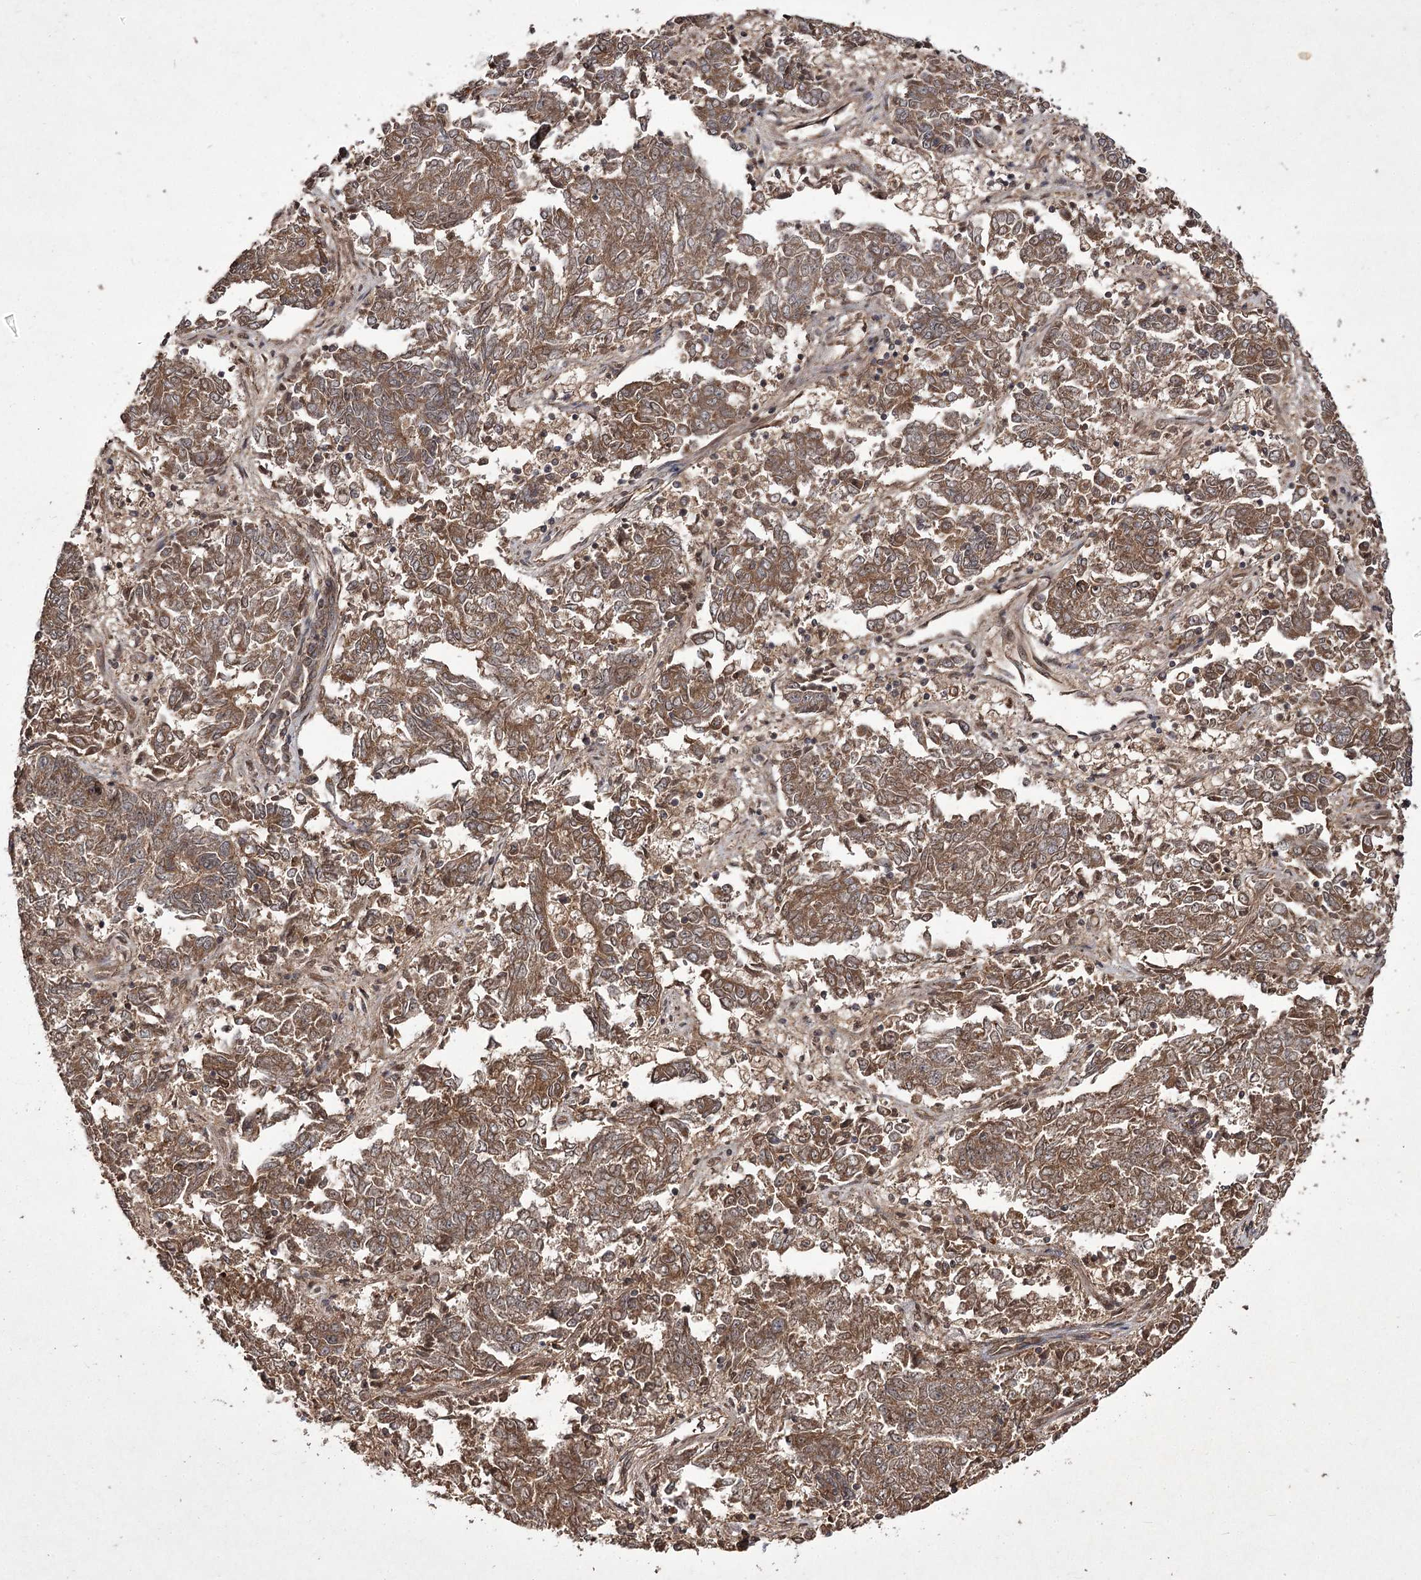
{"staining": {"intensity": "moderate", "quantity": ">75%", "location": "cytoplasmic/membranous"}, "tissue": "endometrial cancer", "cell_type": "Tumor cells", "image_type": "cancer", "snomed": [{"axis": "morphology", "description": "Adenocarcinoma, NOS"}, {"axis": "topography", "description": "Endometrium"}], "caption": "A brown stain highlights moderate cytoplasmic/membranous expression of a protein in adenocarcinoma (endometrial) tumor cells.", "gene": "FANCL", "patient": {"sex": "female", "age": 80}}